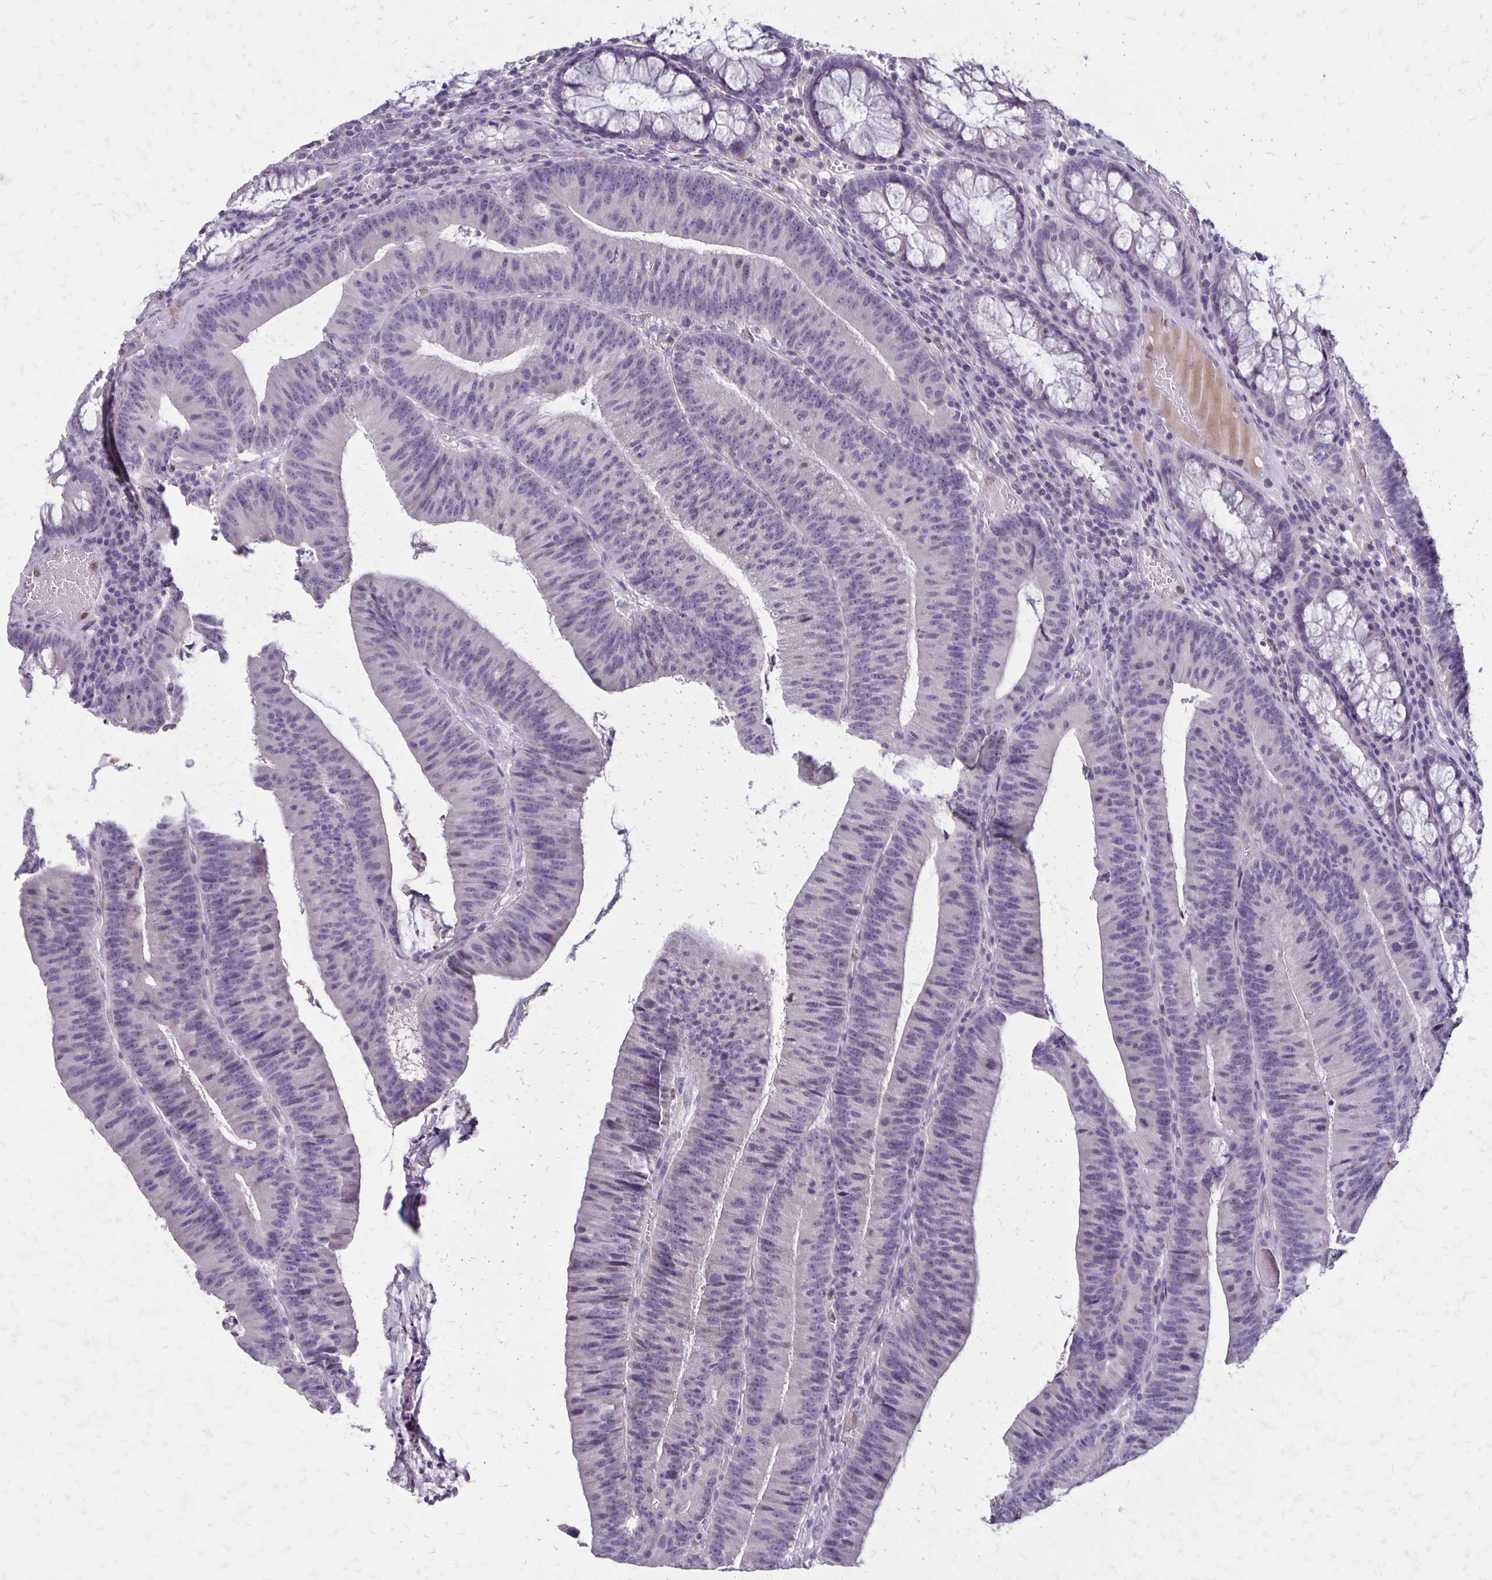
{"staining": {"intensity": "negative", "quantity": "none", "location": "none"}, "tissue": "colorectal cancer", "cell_type": "Tumor cells", "image_type": "cancer", "snomed": [{"axis": "morphology", "description": "Adenocarcinoma, NOS"}, {"axis": "topography", "description": "Colon"}], "caption": "An immunohistochemistry (IHC) photomicrograph of colorectal cancer (adenocarcinoma) is shown. There is no staining in tumor cells of colorectal cancer (adenocarcinoma).", "gene": "SEPTIN5", "patient": {"sex": "female", "age": 78}}